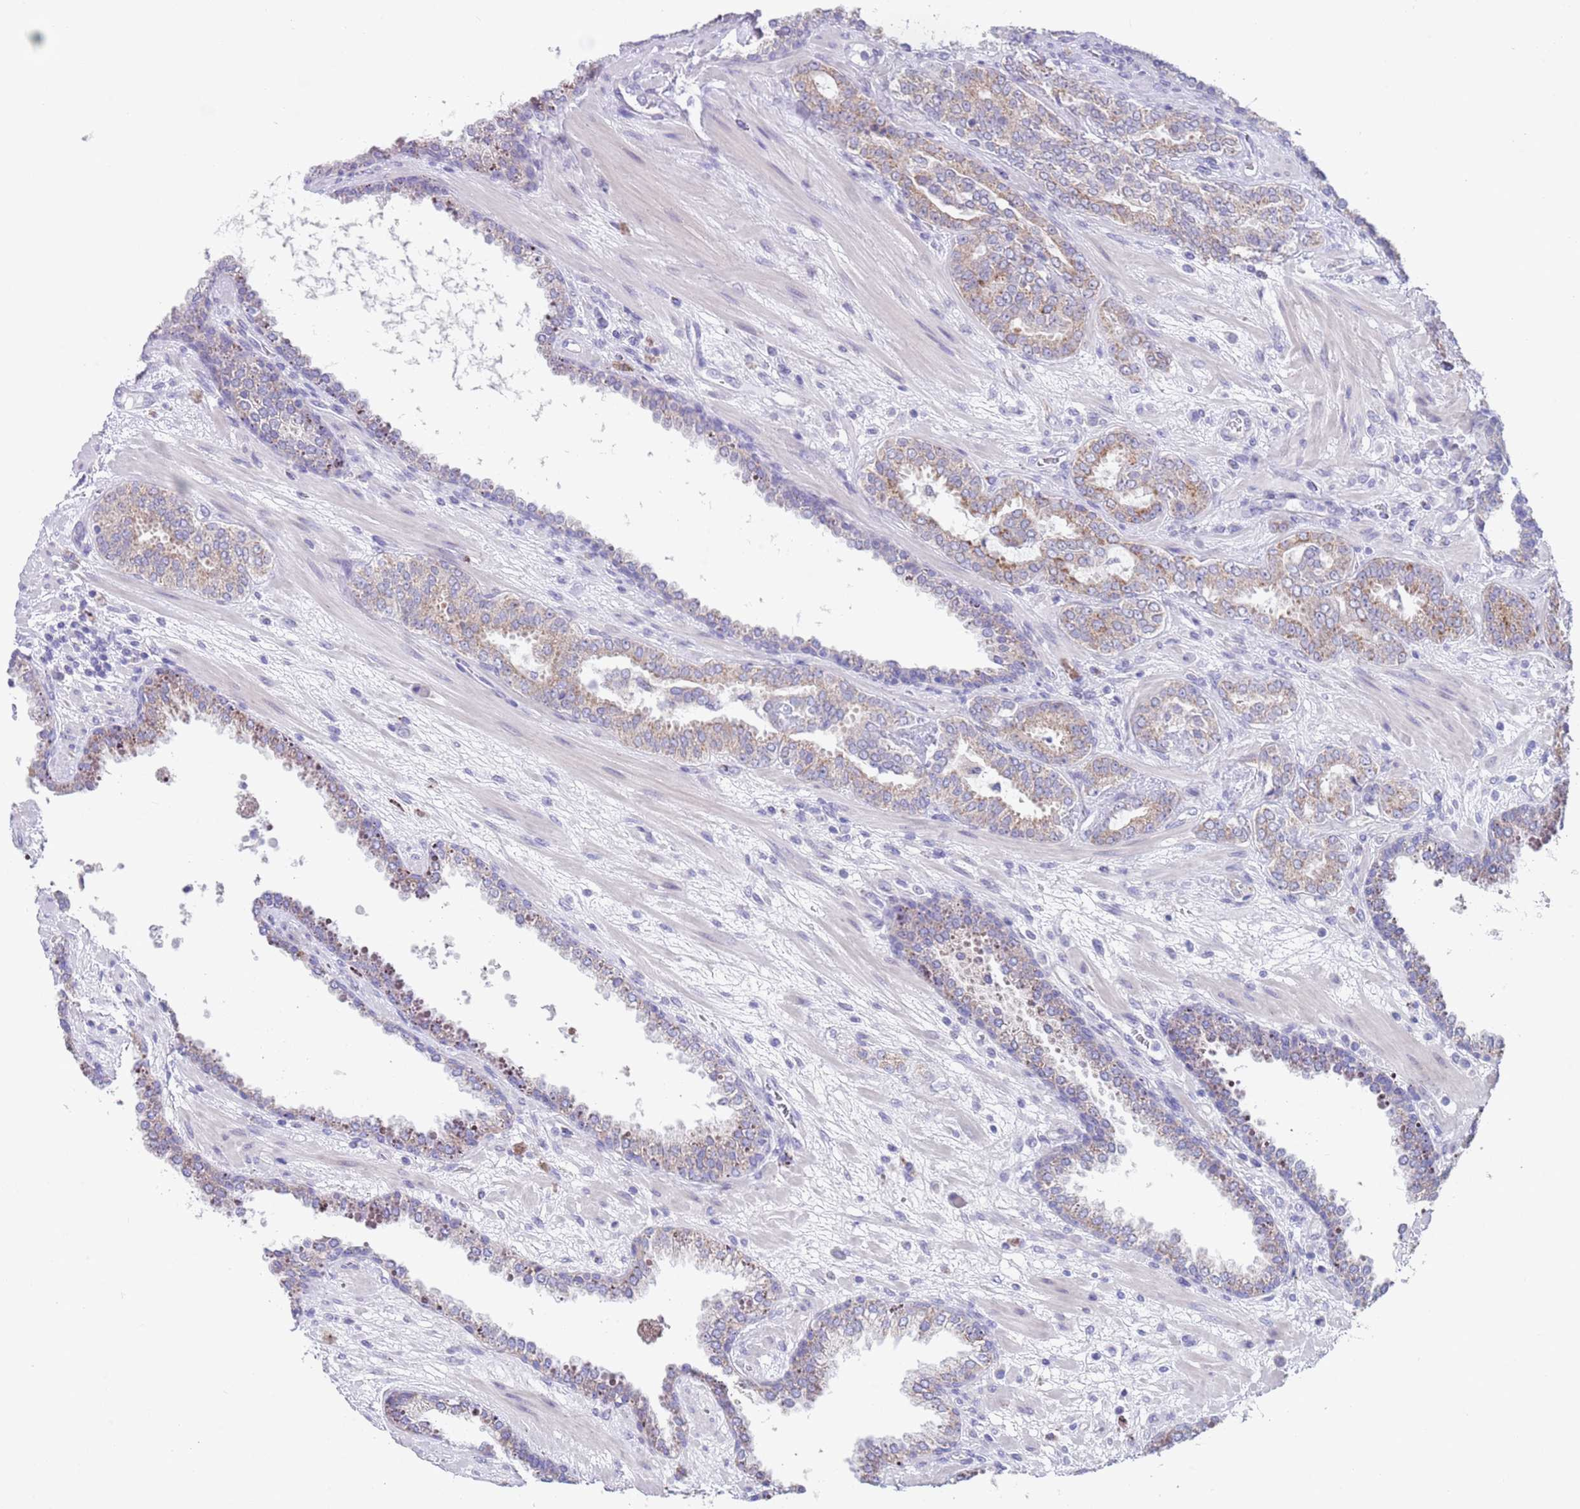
{"staining": {"intensity": "weak", "quantity": "25%-75%", "location": "cytoplasmic/membranous"}, "tissue": "prostate cancer", "cell_type": "Tumor cells", "image_type": "cancer", "snomed": [{"axis": "morphology", "description": "Adenocarcinoma, High grade"}, {"axis": "topography", "description": "Prostate"}], "caption": "The immunohistochemical stain shows weak cytoplasmic/membranous positivity in tumor cells of prostate cancer tissue.", "gene": "SPIRE2", "patient": {"sex": "male", "age": 71}}